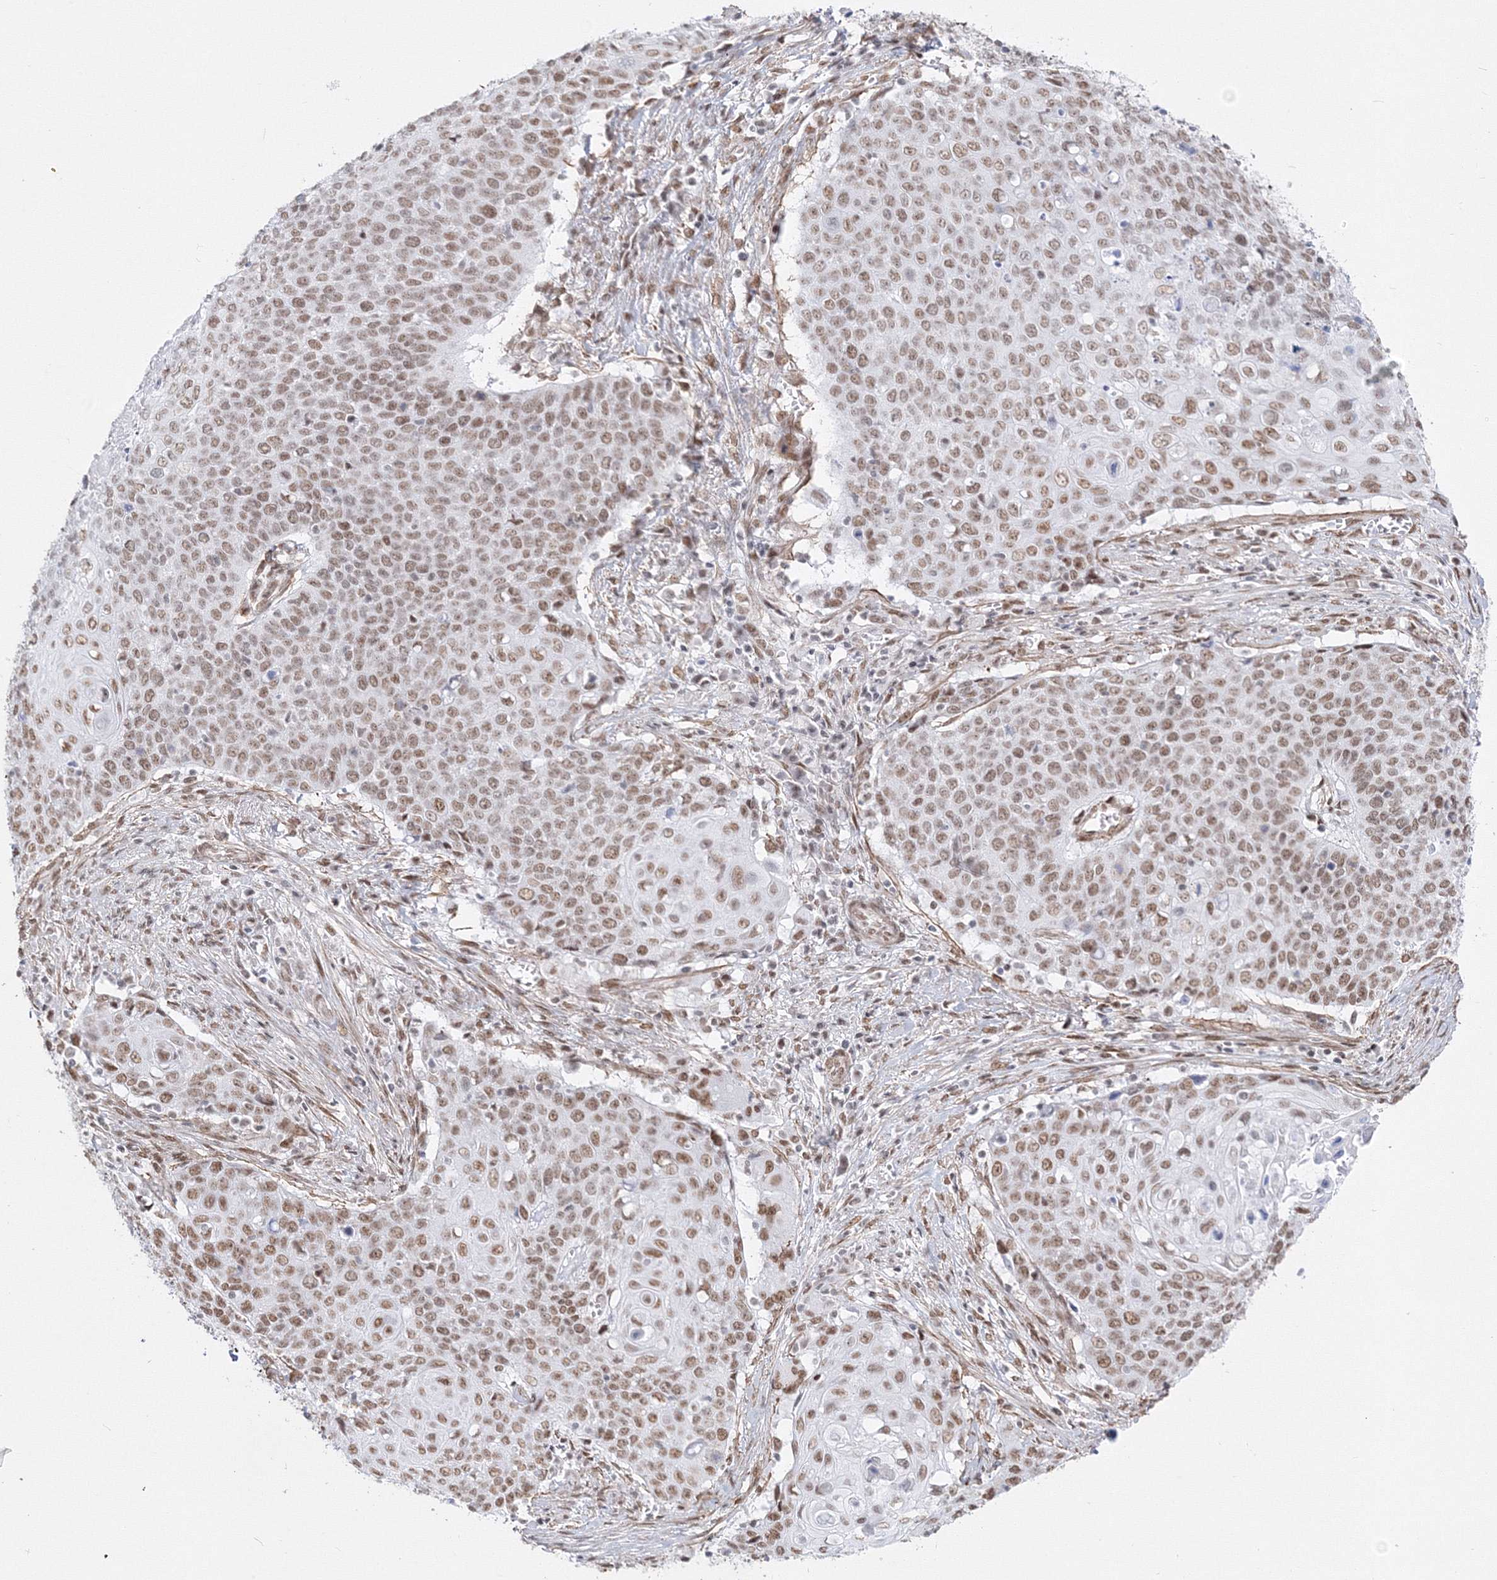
{"staining": {"intensity": "moderate", "quantity": ">75%", "location": "nuclear"}, "tissue": "cervical cancer", "cell_type": "Tumor cells", "image_type": "cancer", "snomed": [{"axis": "morphology", "description": "Squamous cell carcinoma, NOS"}, {"axis": "topography", "description": "Cervix"}], "caption": "Protein staining exhibits moderate nuclear staining in about >75% of tumor cells in cervical cancer.", "gene": "ZNF638", "patient": {"sex": "female", "age": 39}}